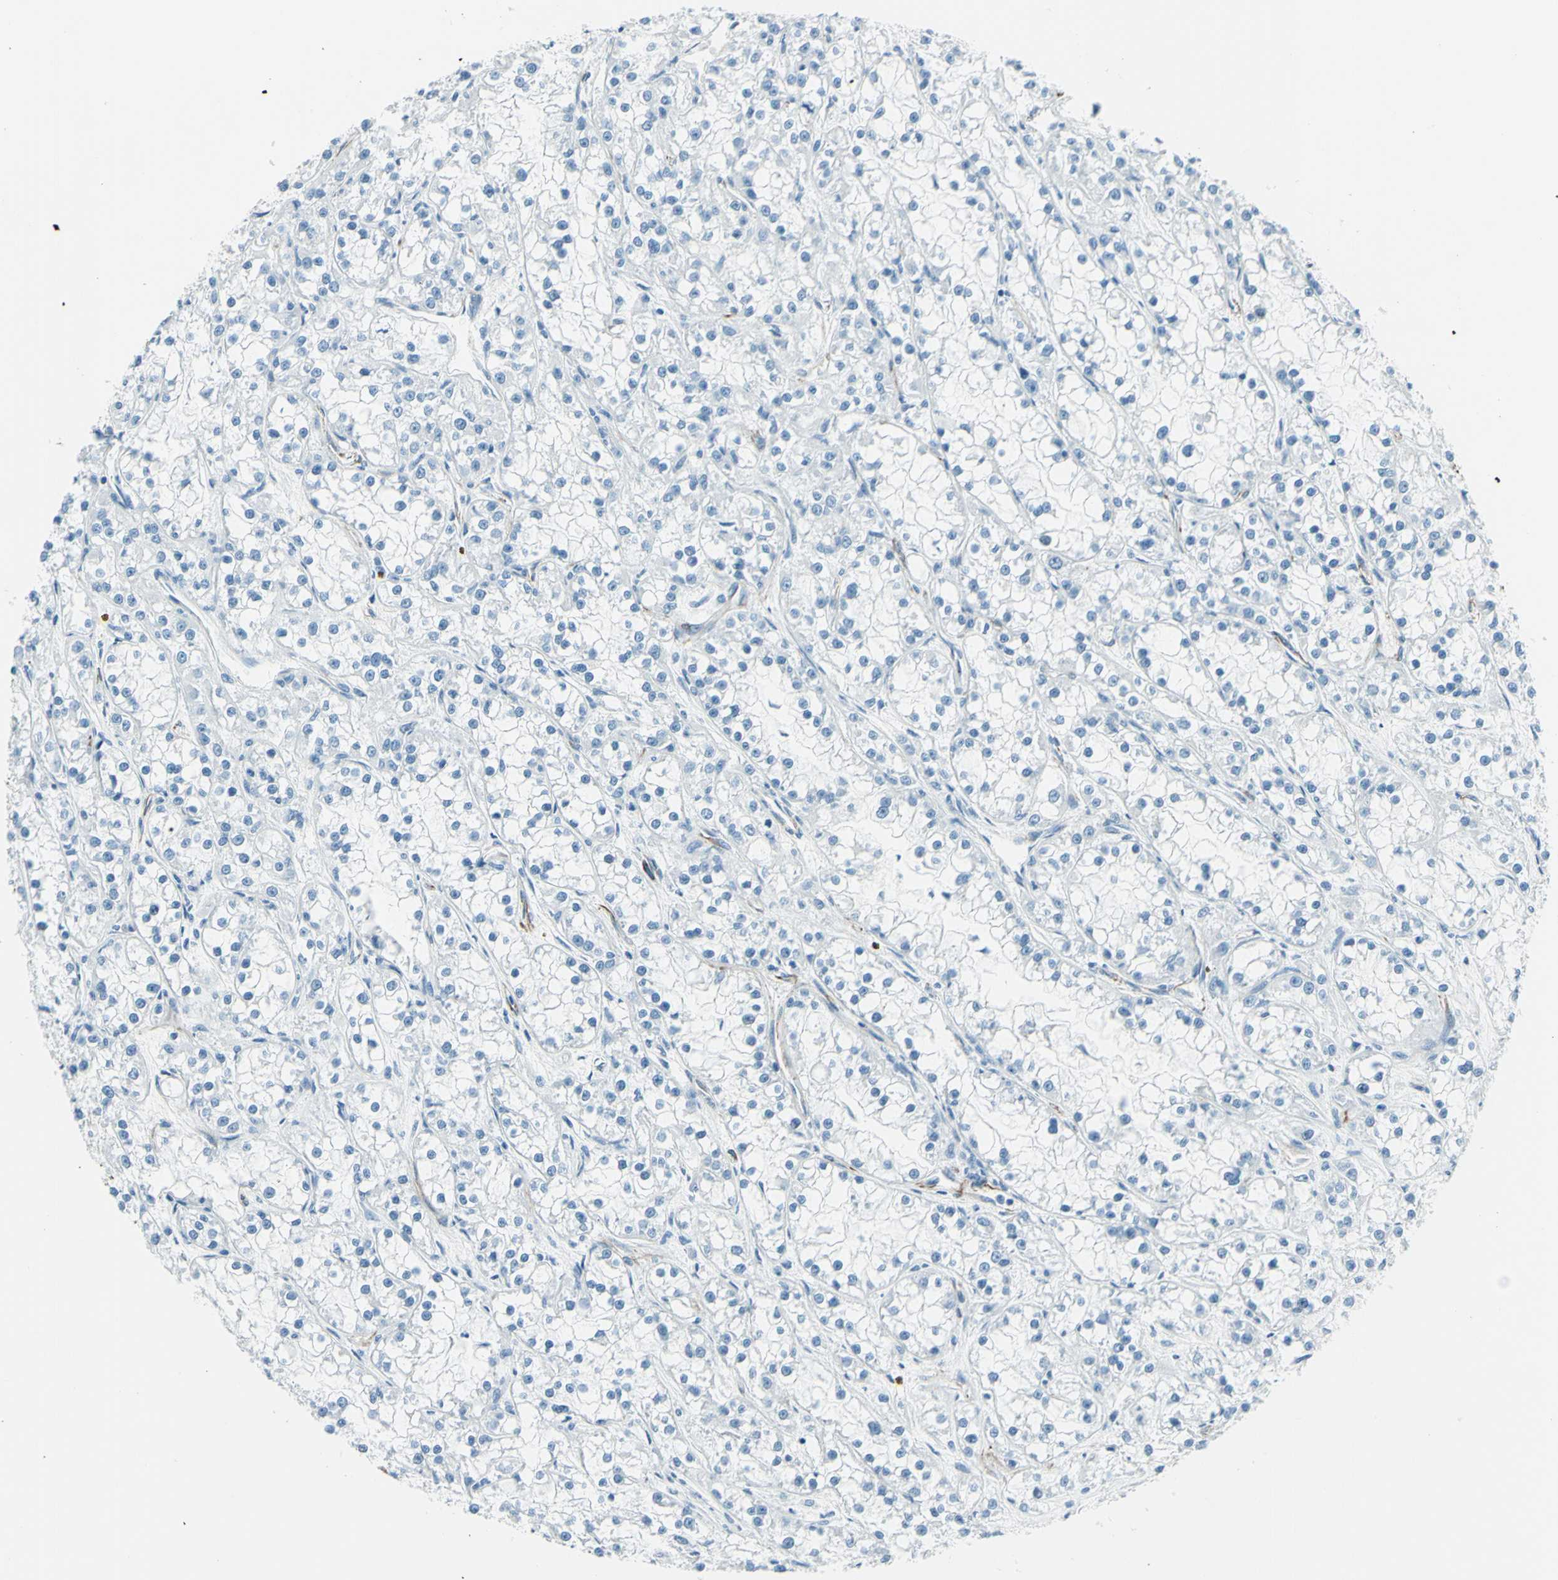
{"staining": {"intensity": "negative", "quantity": "none", "location": "none"}, "tissue": "renal cancer", "cell_type": "Tumor cells", "image_type": "cancer", "snomed": [{"axis": "morphology", "description": "Adenocarcinoma, NOS"}, {"axis": "topography", "description": "Kidney"}], "caption": "Tumor cells show no significant protein expression in renal cancer. (Stains: DAB IHC with hematoxylin counter stain, Microscopy: brightfield microscopy at high magnification).", "gene": "PTH2R", "patient": {"sex": "female", "age": 52}}